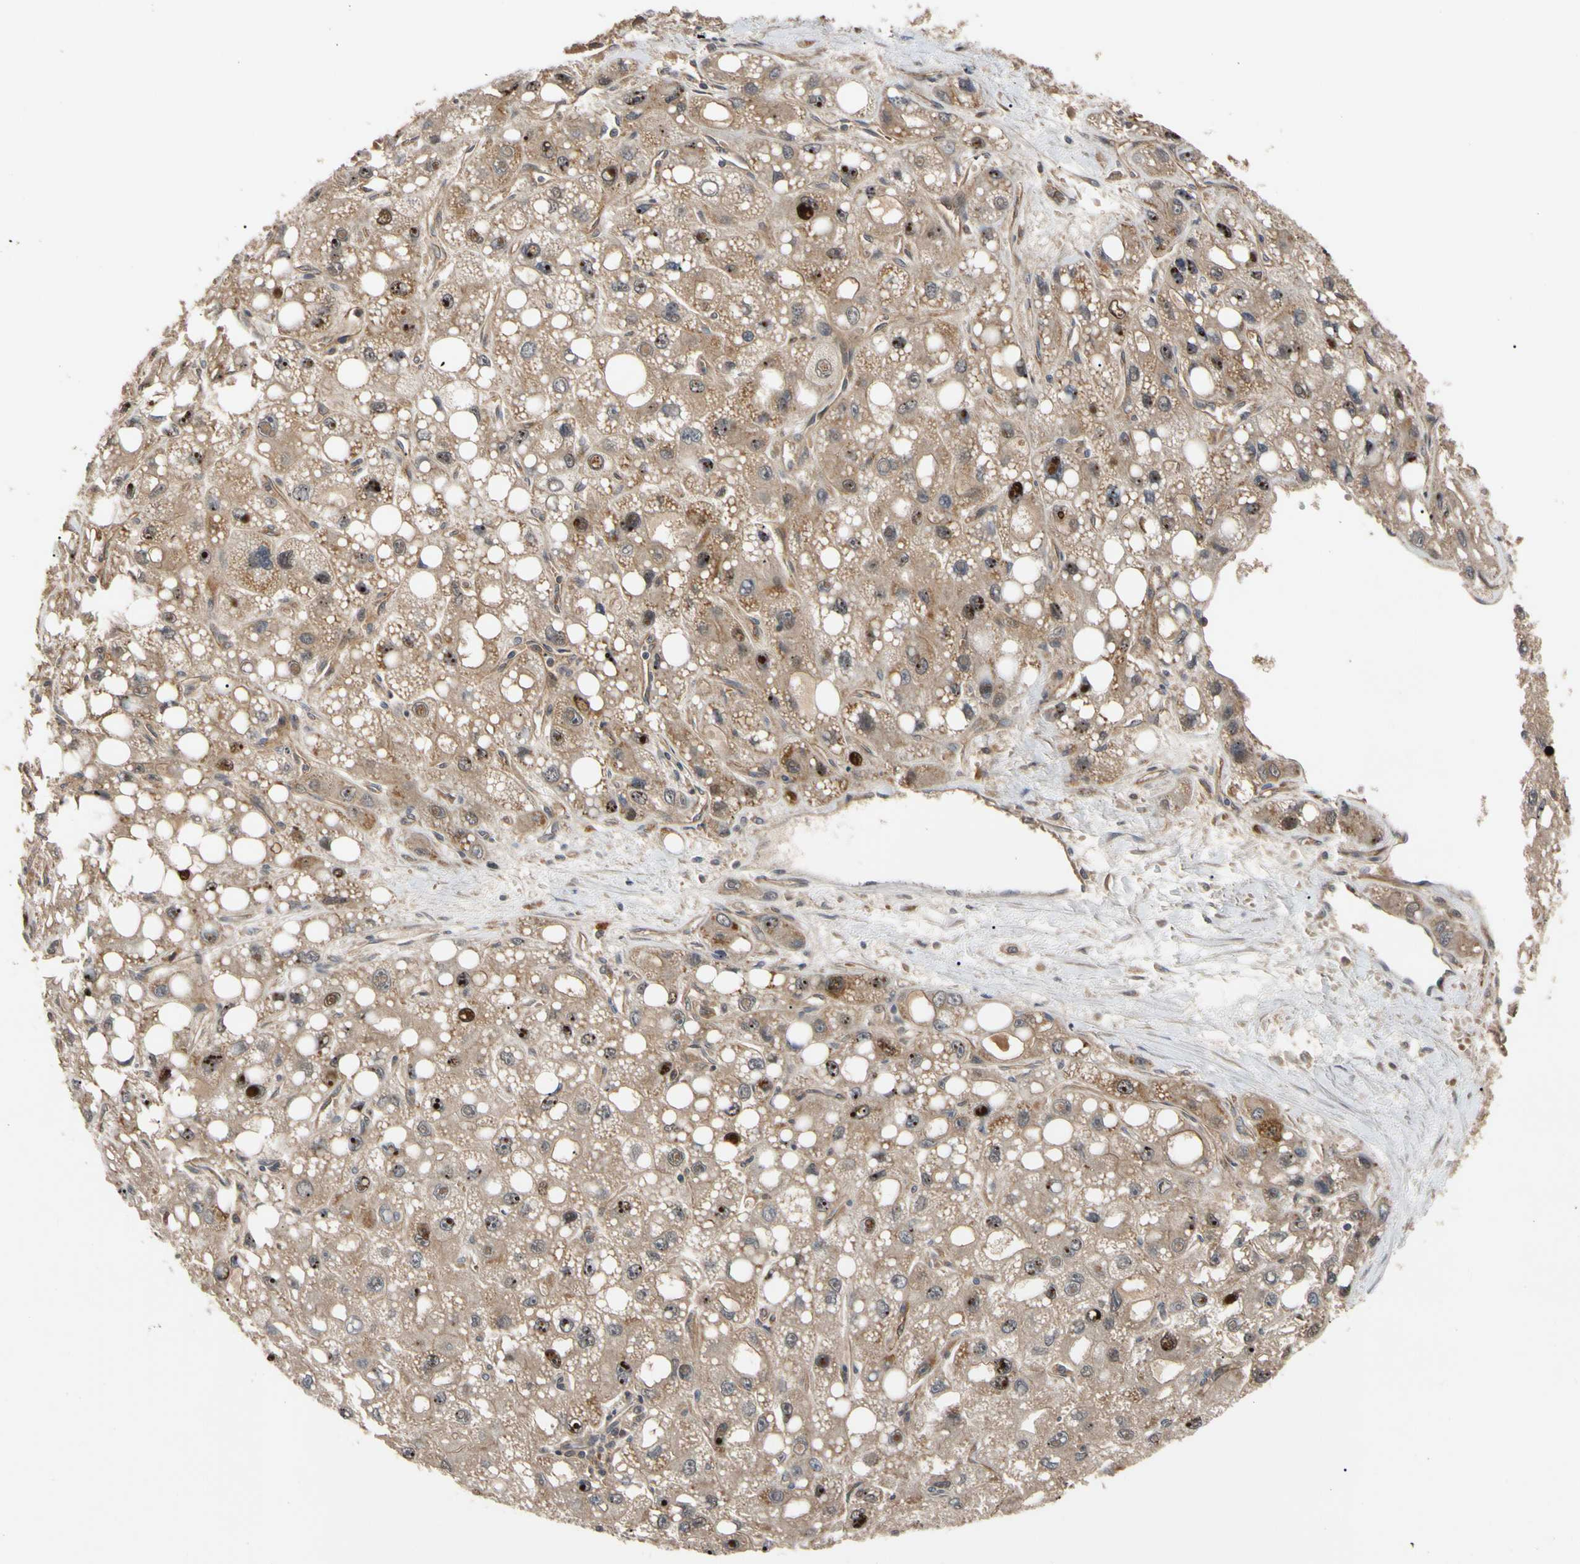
{"staining": {"intensity": "moderate", "quantity": ">75%", "location": "cytoplasmic/membranous,nuclear"}, "tissue": "liver cancer", "cell_type": "Tumor cells", "image_type": "cancer", "snomed": [{"axis": "morphology", "description": "Carcinoma, Hepatocellular, NOS"}, {"axis": "topography", "description": "Liver"}], "caption": "A brown stain highlights moderate cytoplasmic/membranous and nuclear staining of a protein in human liver cancer (hepatocellular carcinoma) tumor cells. The protein of interest is shown in brown color, while the nuclei are stained blue.", "gene": "CYTIP", "patient": {"sex": "male", "age": 55}}